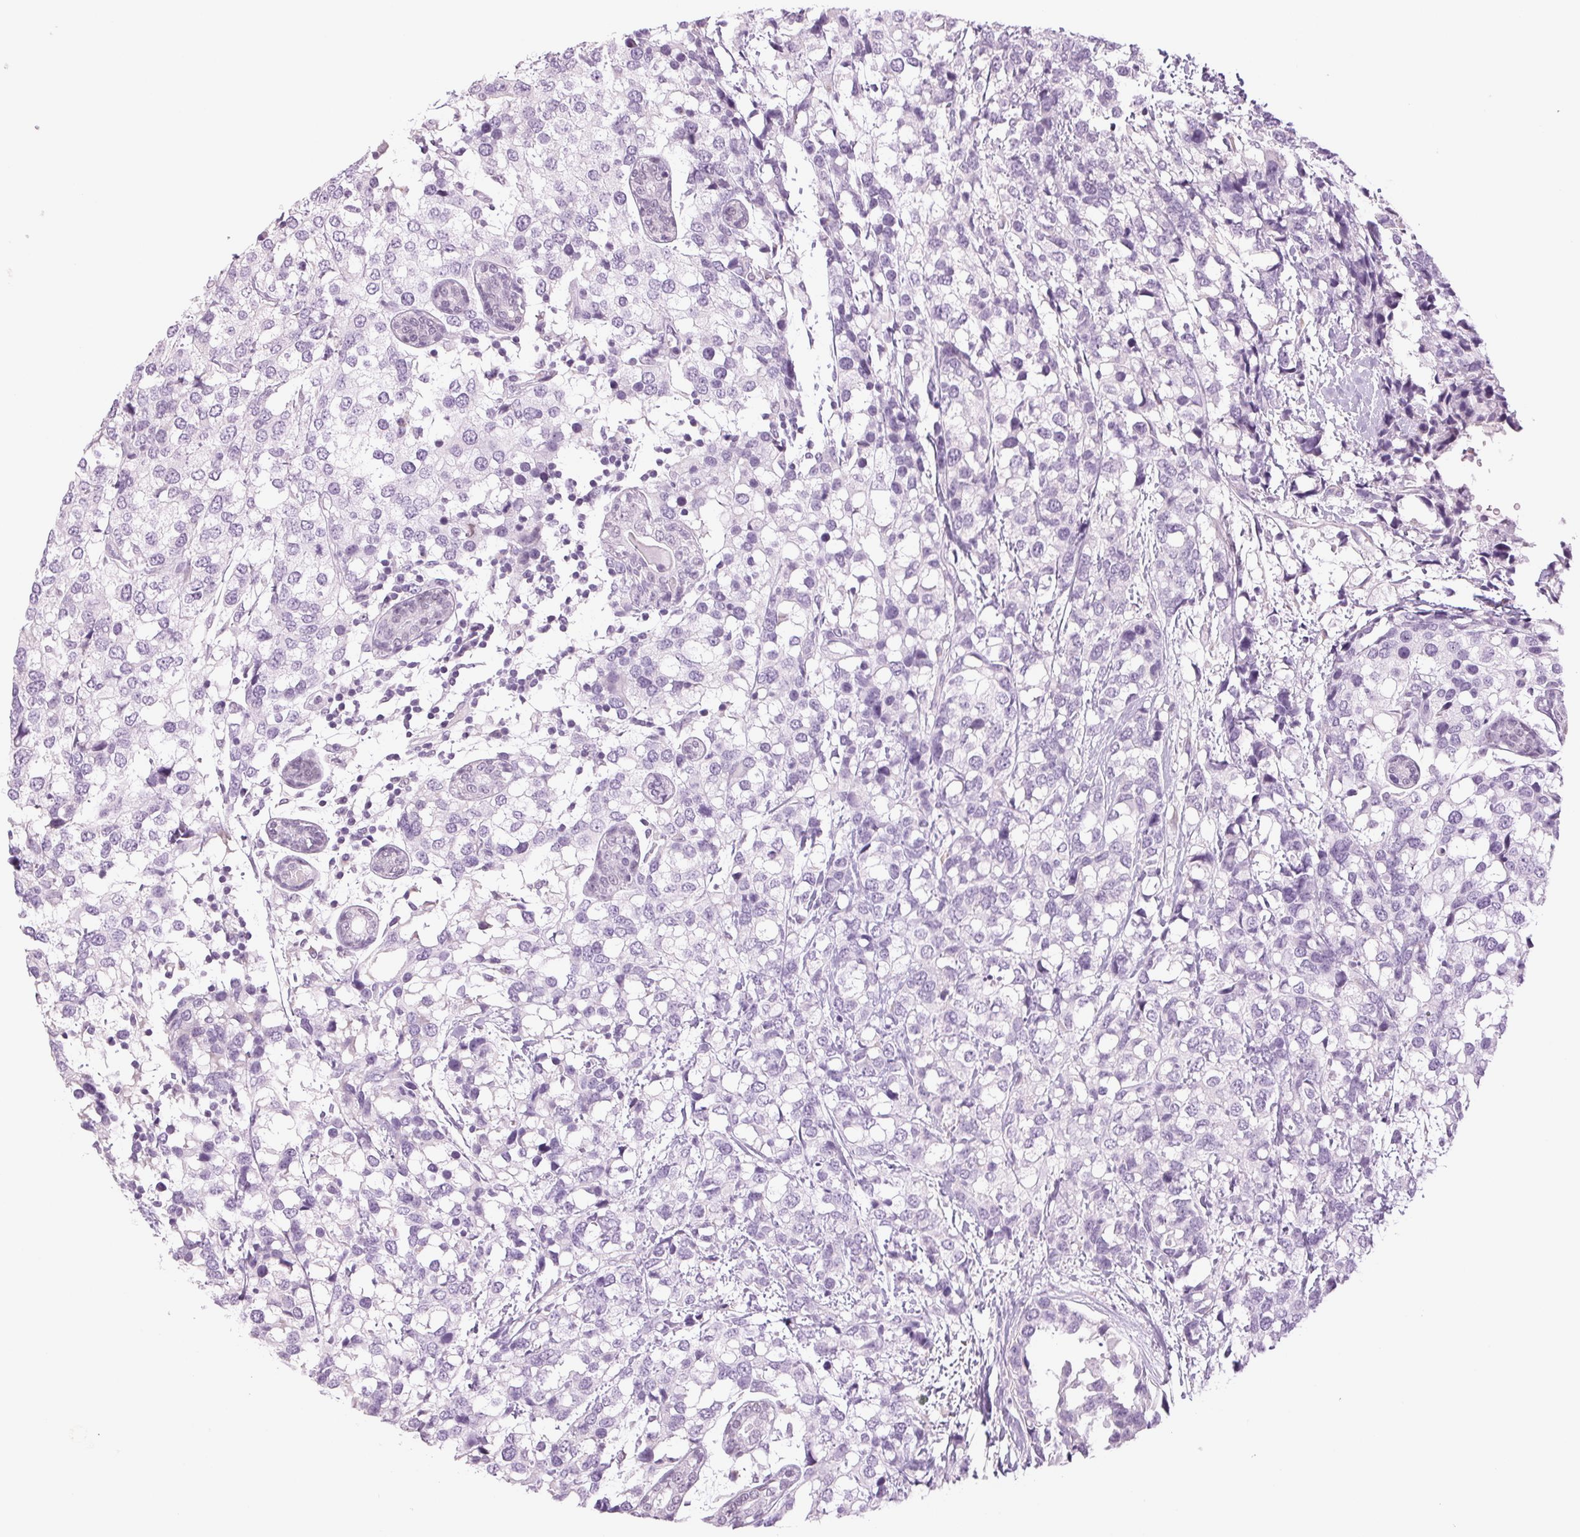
{"staining": {"intensity": "negative", "quantity": "none", "location": "none"}, "tissue": "breast cancer", "cell_type": "Tumor cells", "image_type": "cancer", "snomed": [{"axis": "morphology", "description": "Lobular carcinoma"}, {"axis": "topography", "description": "Breast"}], "caption": "Immunohistochemistry (IHC) of human breast lobular carcinoma displays no positivity in tumor cells. (DAB IHC visualized using brightfield microscopy, high magnification).", "gene": "DNAJC6", "patient": {"sex": "female", "age": 59}}